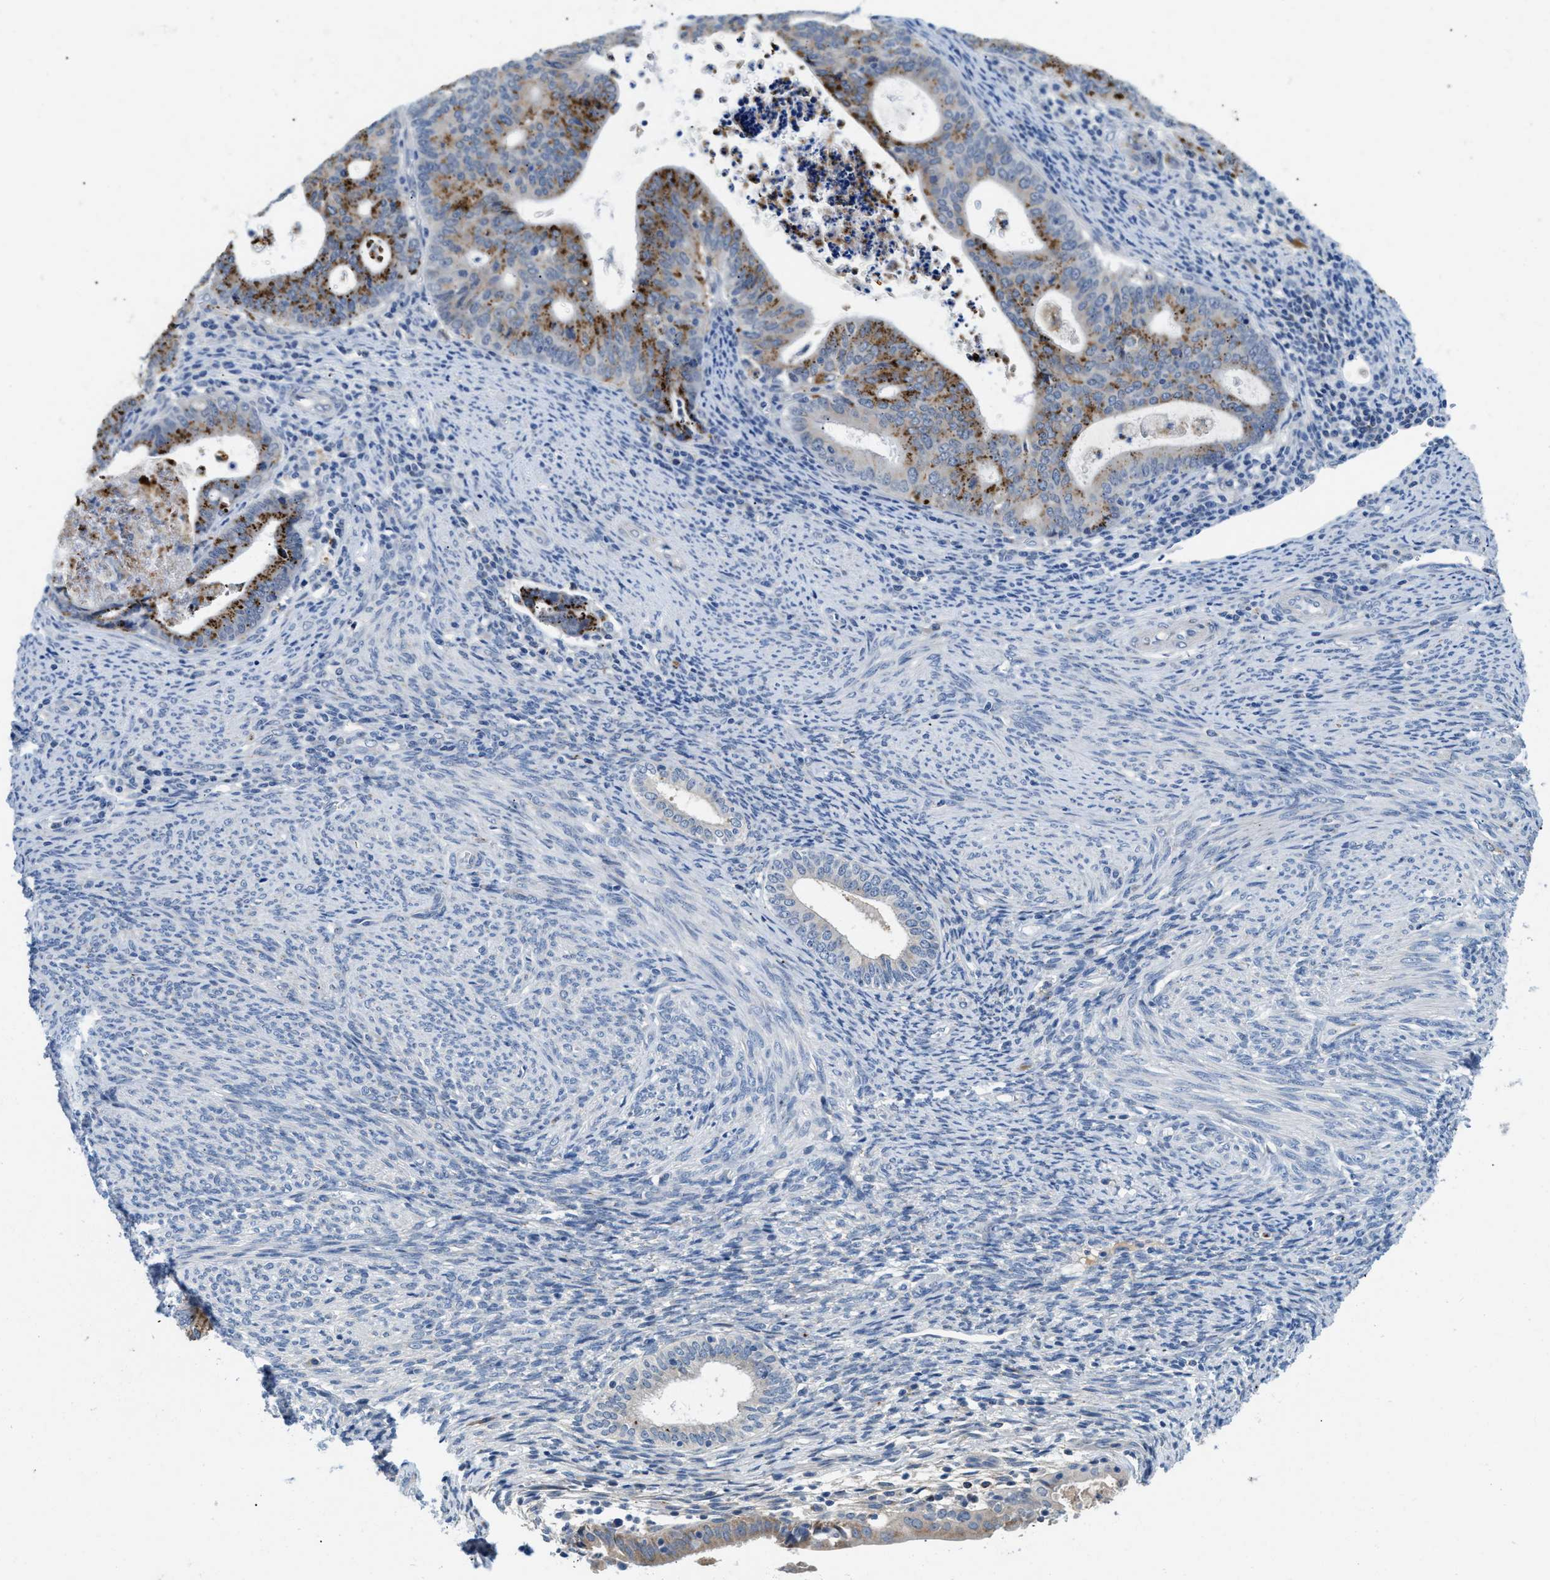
{"staining": {"intensity": "moderate", "quantity": "25%-75%", "location": "cytoplasmic/membranous"}, "tissue": "endometrial cancer", "cell_type": "Tumor cells", "image_type": "cancer", "snomed": [{"axis": "morphology", "description": "Adenocarcinoma, NOS"}, {"axis": "topography", "description": "Uterus"}], "caption": "About 25%-75% of tumor cells in endometrial cancer (adenocarcinoma) demonstrate moderate cytoplasmic/membranous protein expression as visualized by brown immunohistochemical staining.", "gene": "TSPAN3", "patient": {"sex": "female", "age": 83}}